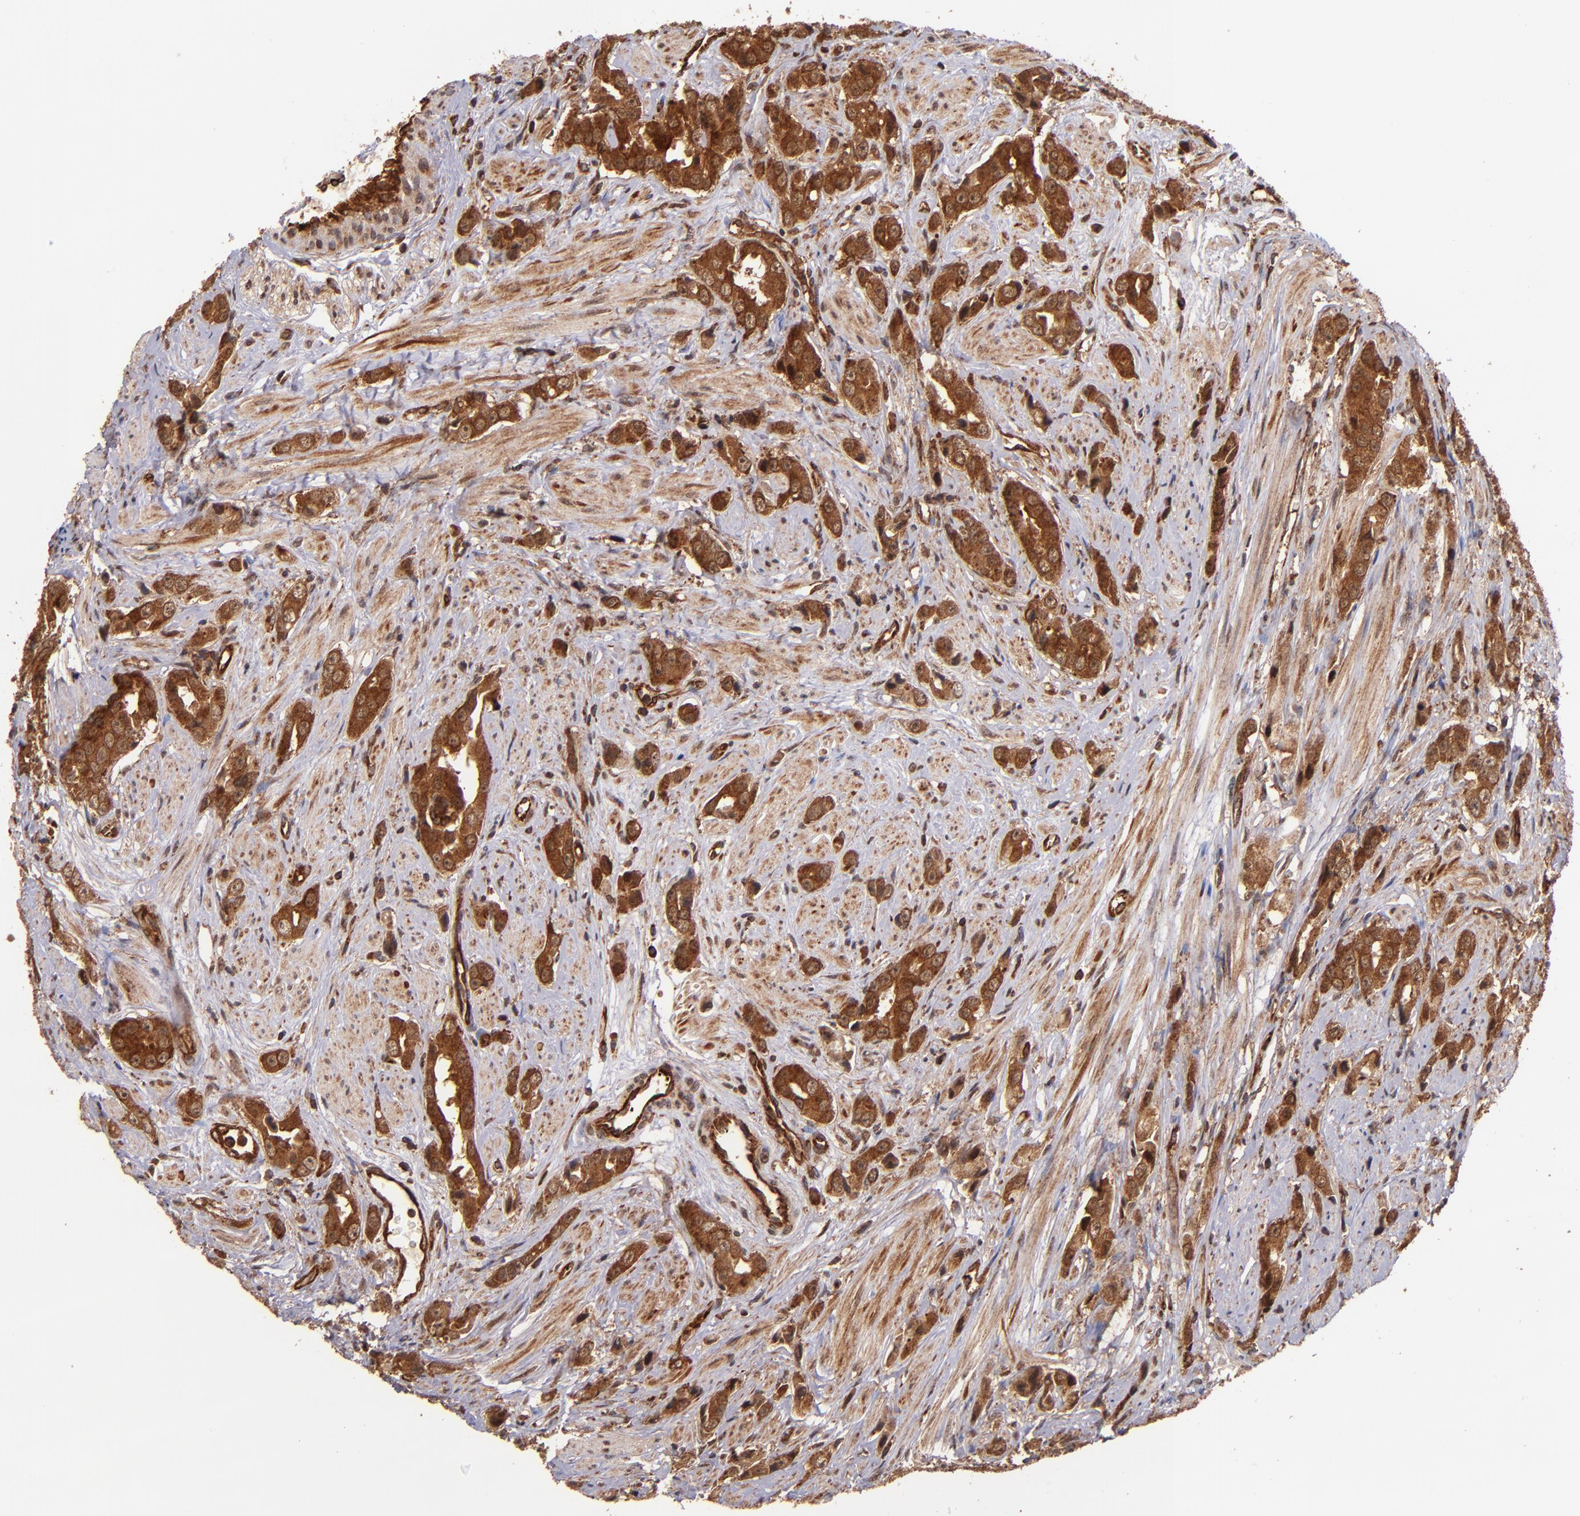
{"staining": {"intensity": "strong", "quantity": ">75%", "location": "cytoplasmic/membranous,nuclear"}, "tissue": "prostate cancer", "cell_type": "Tumor cells", "image_type": "cancer", "snomed": [{"axis": "morphology", "description": "Adenocarcinoma, Medium grade"}, {"axis": "topography", "description": "Prostate"}], "caption": "Immunohistochemistry of prostate cancer (medium-grade adenocarcinoma) demonstrates high levels of strong cytoplasmic/membranous and nuclear expression in about >75% of tumor cells. (Brightfield microscopy of DAB IHC at high magnification).", "gene": "STX8", "patient": {"sex": "male", "age": 53}}